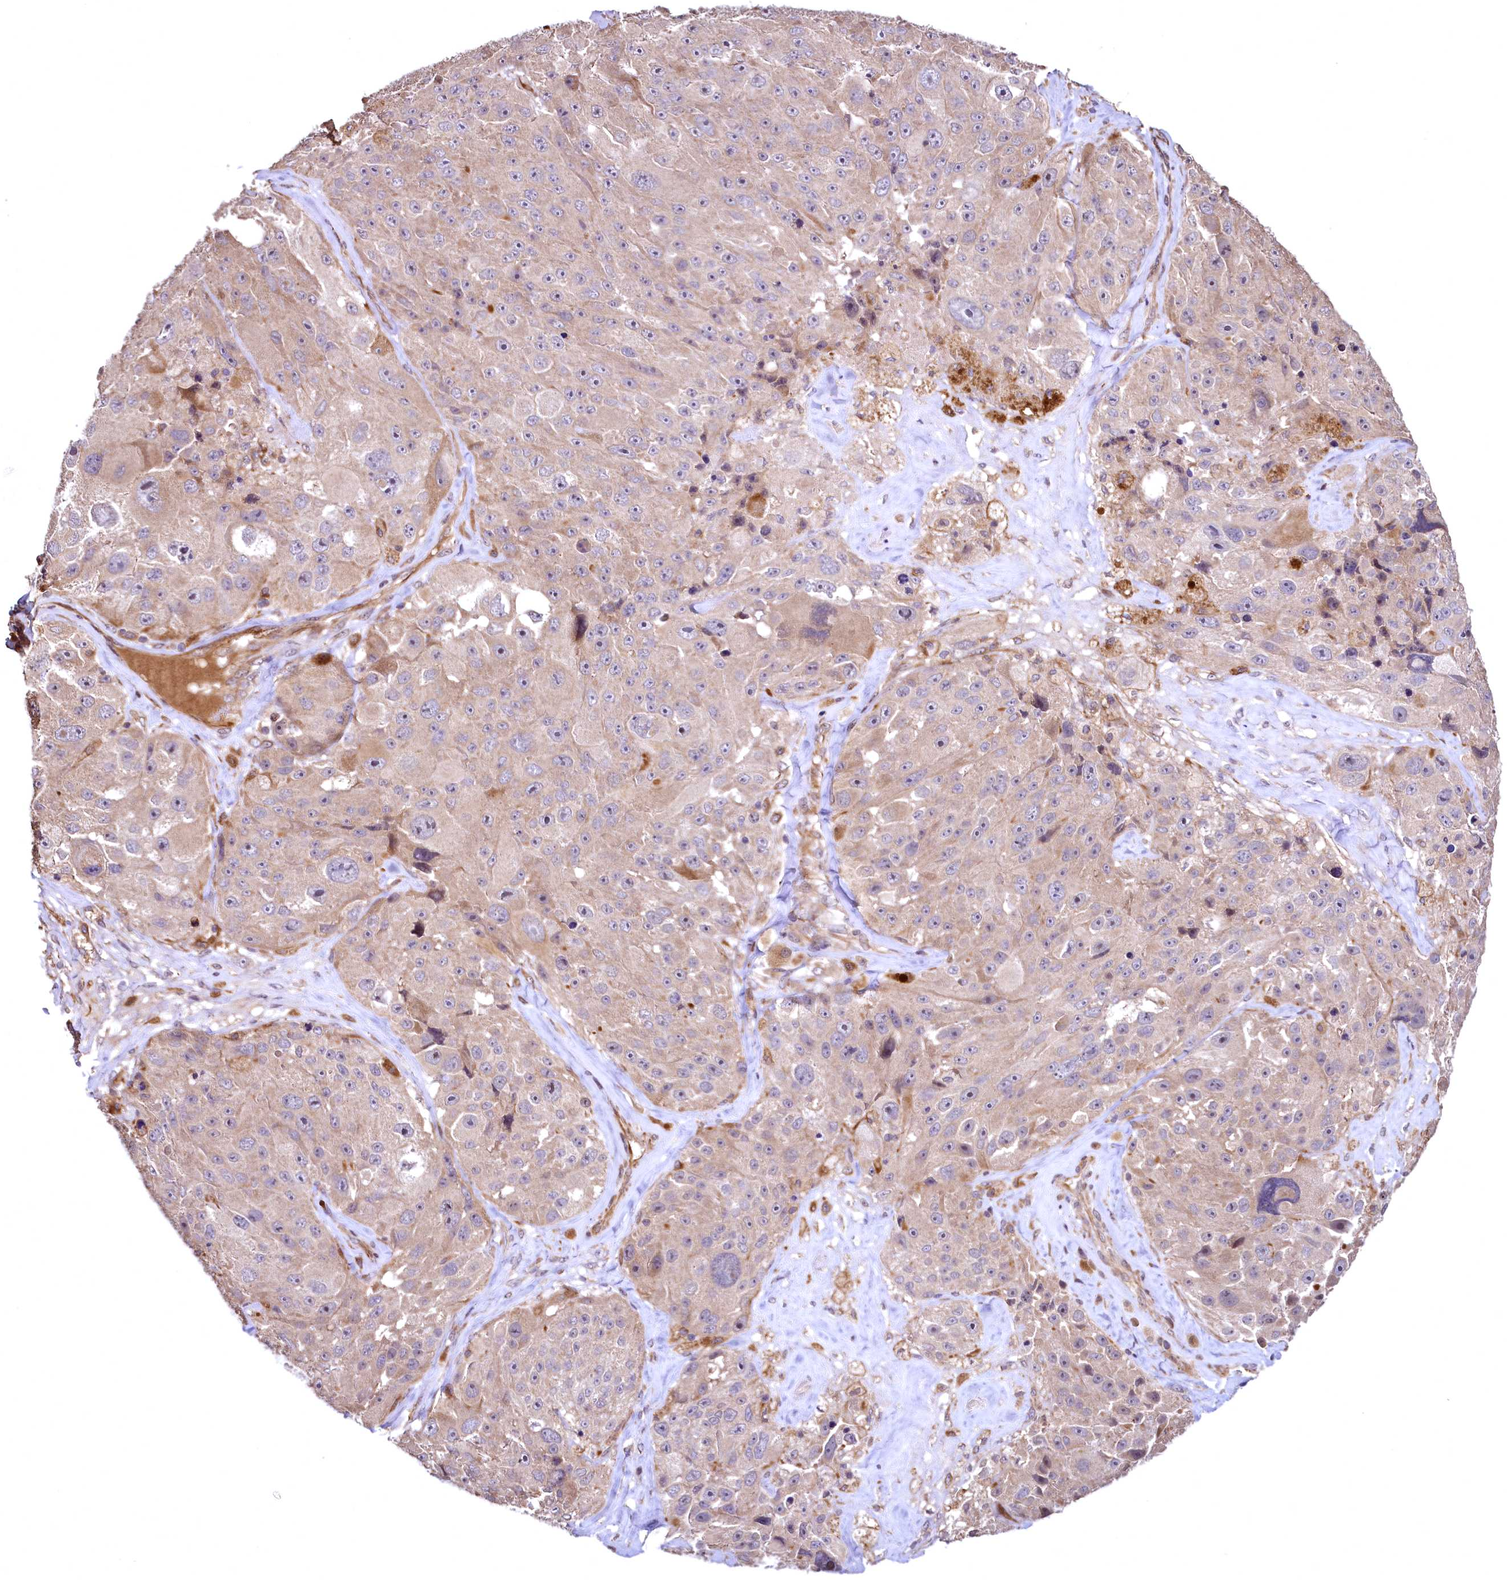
{"staining": {"intensity": "negative", "quantity": "none", "location": "none"}, "tissue": "melanoma", "cell_type": "Tumor cells", "image_type": "cancer", "snomed": [{"axis": "morphology", "description": "Malignant melanoma, Metastatic site"}, {"axis": "topography", "description": "Lymph node"}], "caption": "The micrograph shows no significant expression in tumor cells of malignant melanoma (metastatic site).", "gene": "TBCEL", "patient": {"sex": "male", "age": 62}}